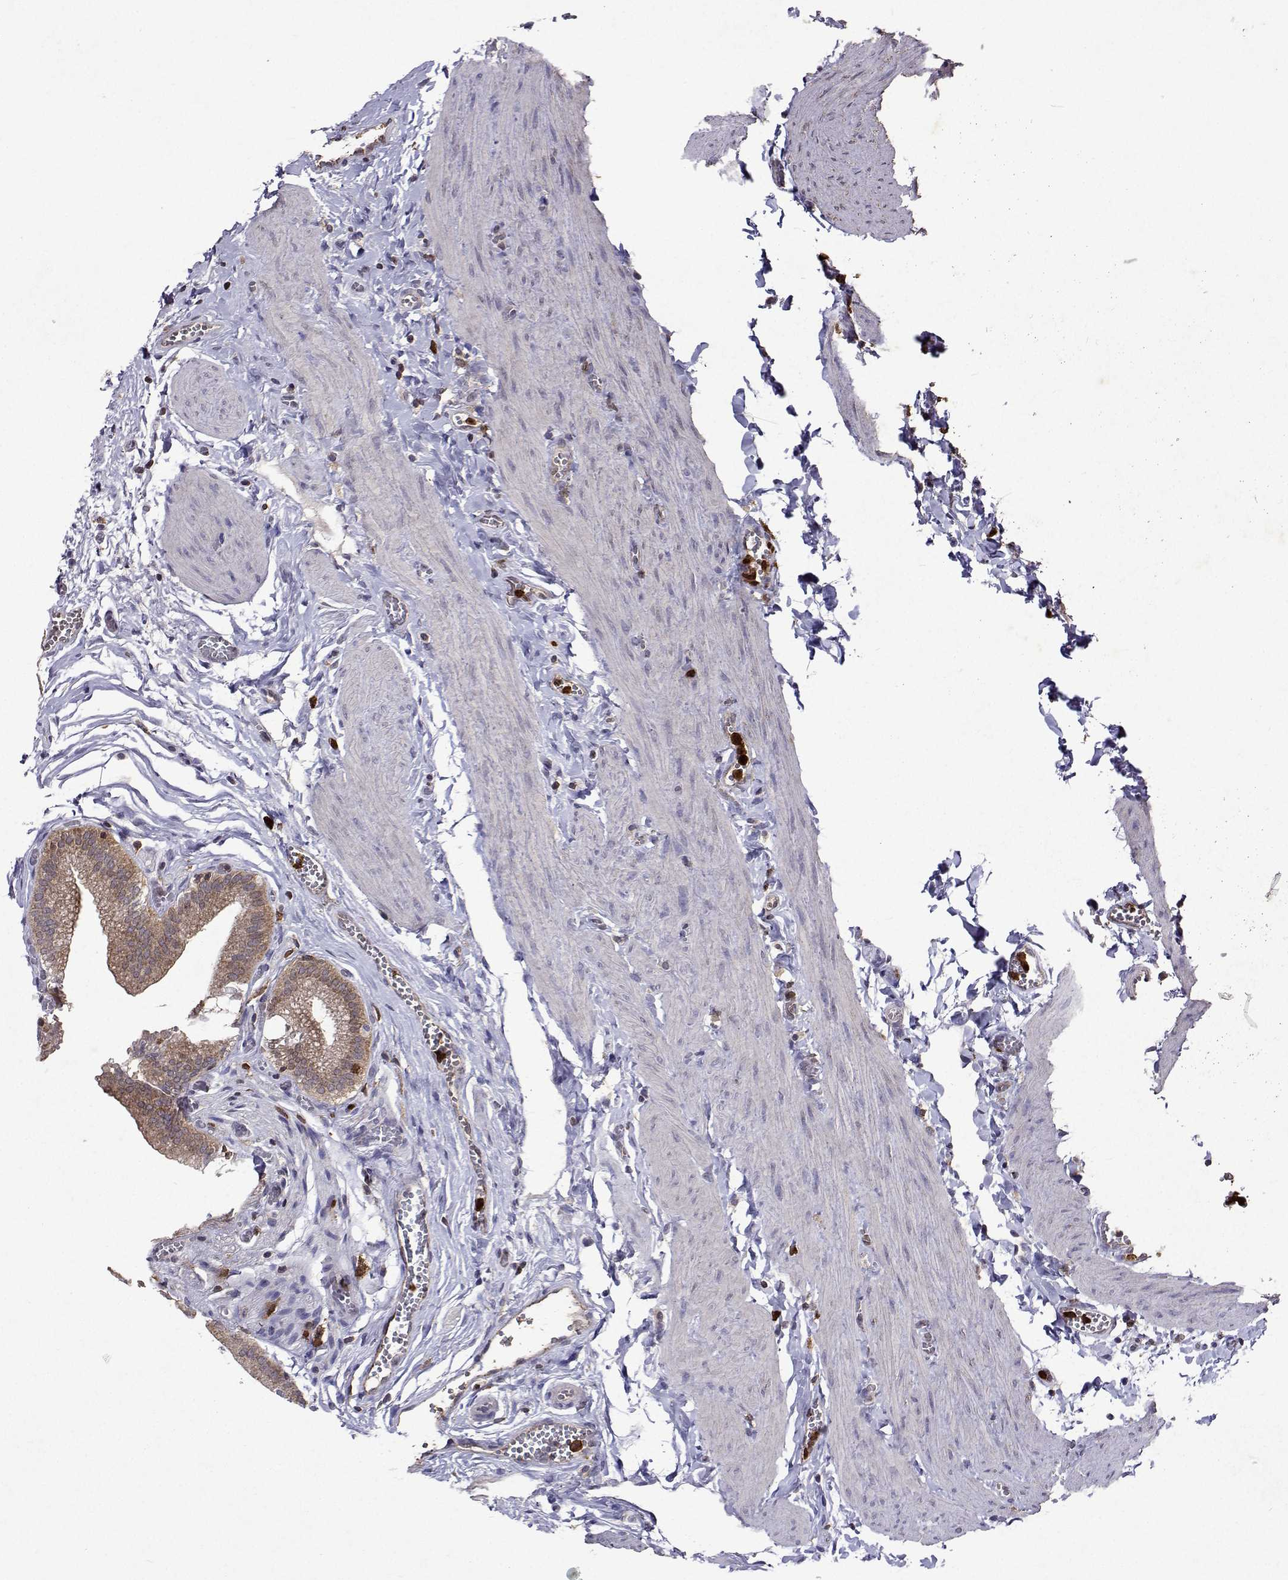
{"staining": {"intensity": "moderate", "quantity": ">75%", "location": "cytoplasmic/membranous"}, "tissue": "gallbladder", "cell_type": "Glandular cells", "image_type": "normal", "snomed": [{"axis": "morphology", "description": "Normal tissue, NOS"}, {"axis": "topography", "description": "Gallbladder"}, {"axis": "topography", "description": "Peripheral nerve tissue"}], "caption": "Benign gallbladder reveals moderate cytoplasmic/membranous expression in about >75% of glandular cells, visualized by immunohistochemistry.", "gene": "APAF1", "patient": {"sex": "male", "age": 17}}